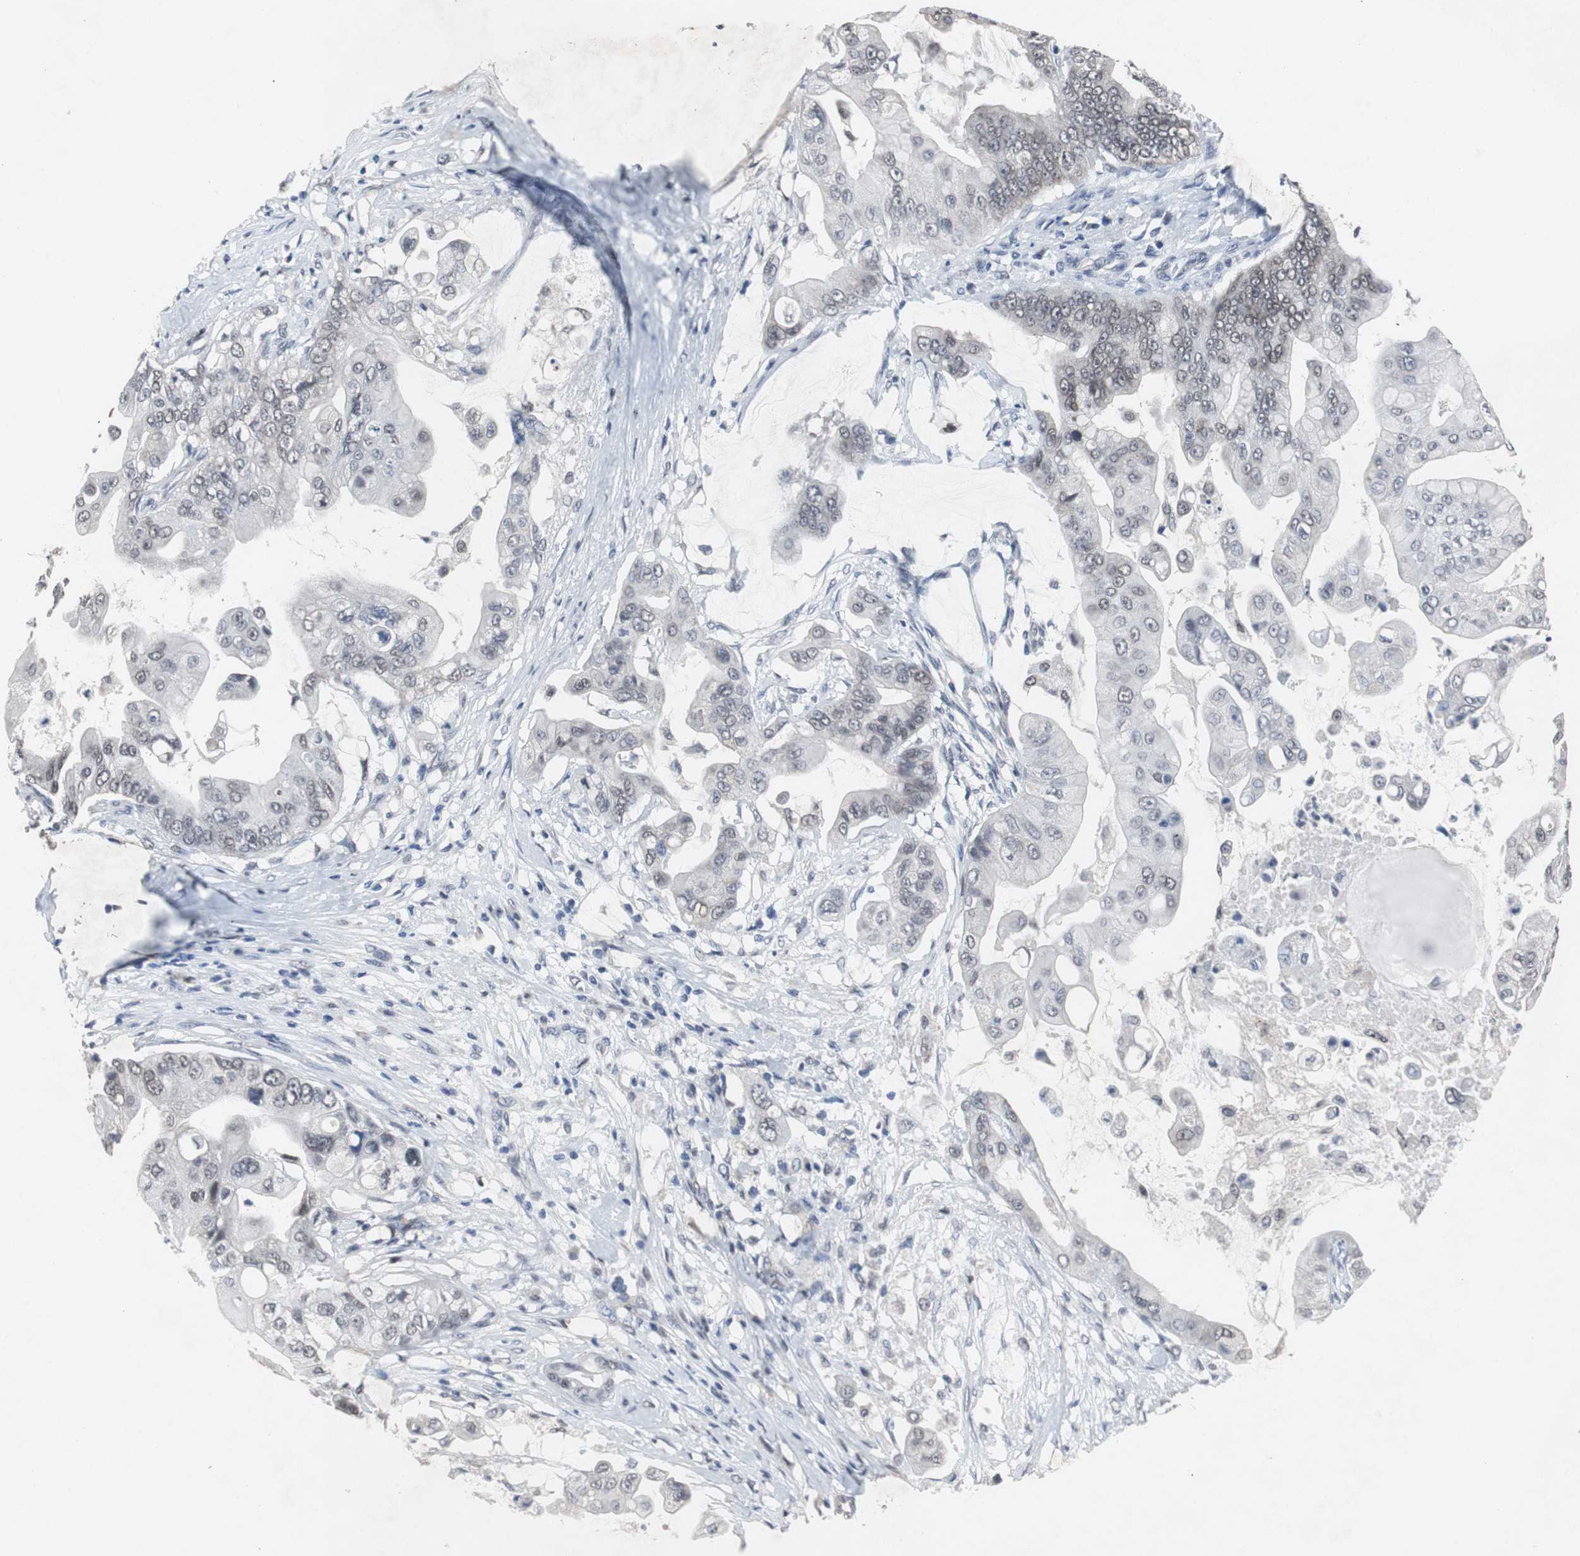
{"staining": {"intensity": "weak", "quantity": "25%-75%", "location": "cytoplasmic/membranous,nuclear"}, "tissue": "pancreatic cancer", "cell_type": "Tumor cells", "image_type": "cancer", "snomed": [{"axis": "morphology", "description": "Adenocarcinoma, NOS"}, {"axis": "topography", "description": "Pancreas"}], "caption": "Adenocarcinoma (pancreatic) stained with a protein marker reveals weak staining in tumor cells.", "gene": "RBM47", "patient": {"sex": "female", "age": 75}}